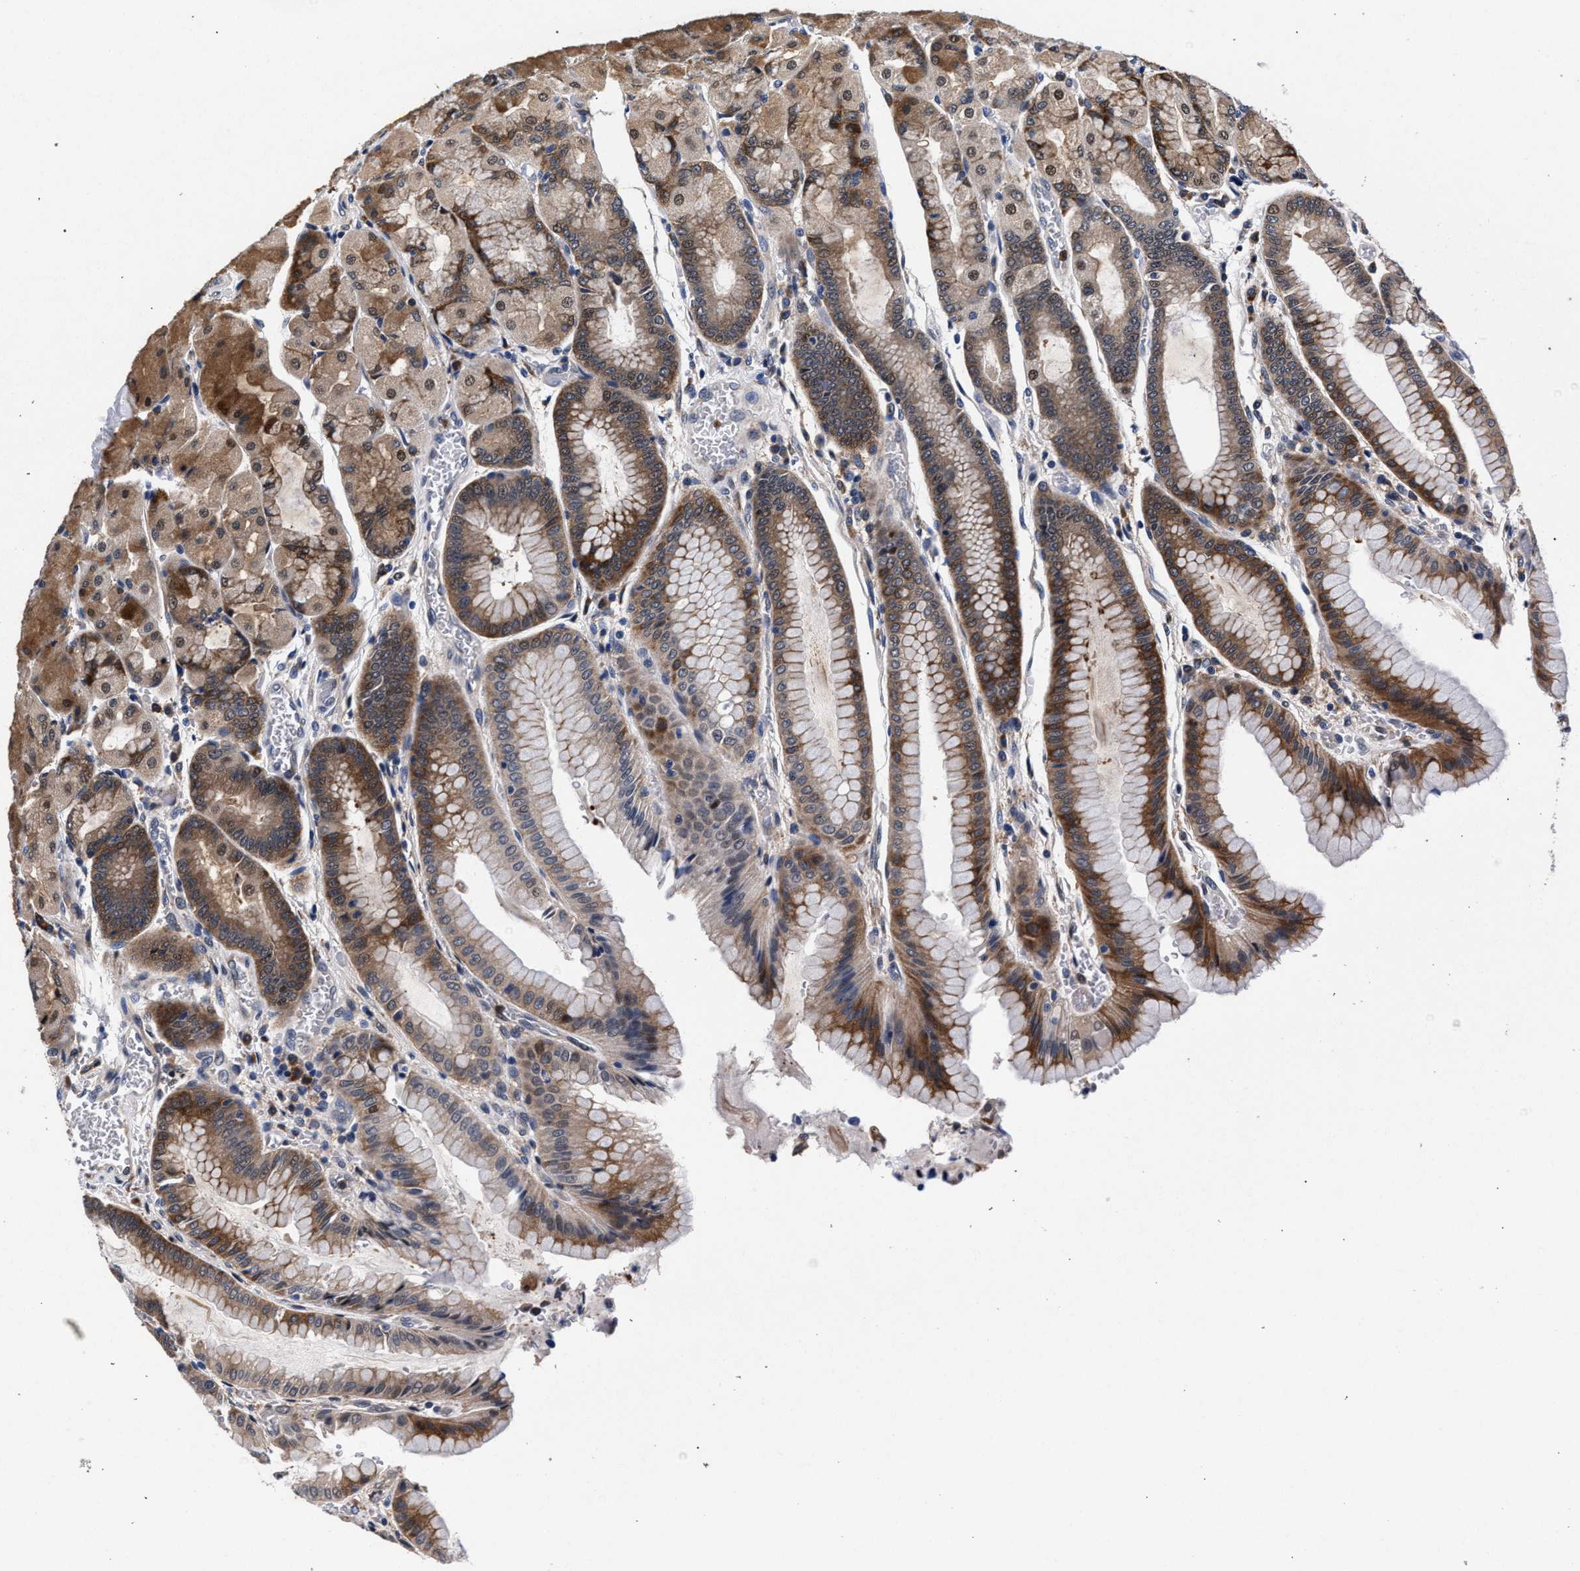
{"staining": {"intensity": "moderate", "quantity": ">75%", "location": "cytoplasmic/membranous"}, "tissue": "stomach", "cell_type": "Glandular cells", "image_type": "normal", "snomed": [{"axis": "morphology", "description": "Normal tissue, NOS"}, {"axis": "morphology", "description": "Carcinoid, malignant, NOS"}, {"axis": "topography", "description": "Stomach, upper"}], "caption": "Stomach stained for a protein (brown) demonstrates moderate cytoplasmic/membranous positive positivity in approximately >75% of glandular cells.", "gene": "ZNF462", "patient": {"sex": "male", "age": 39}}